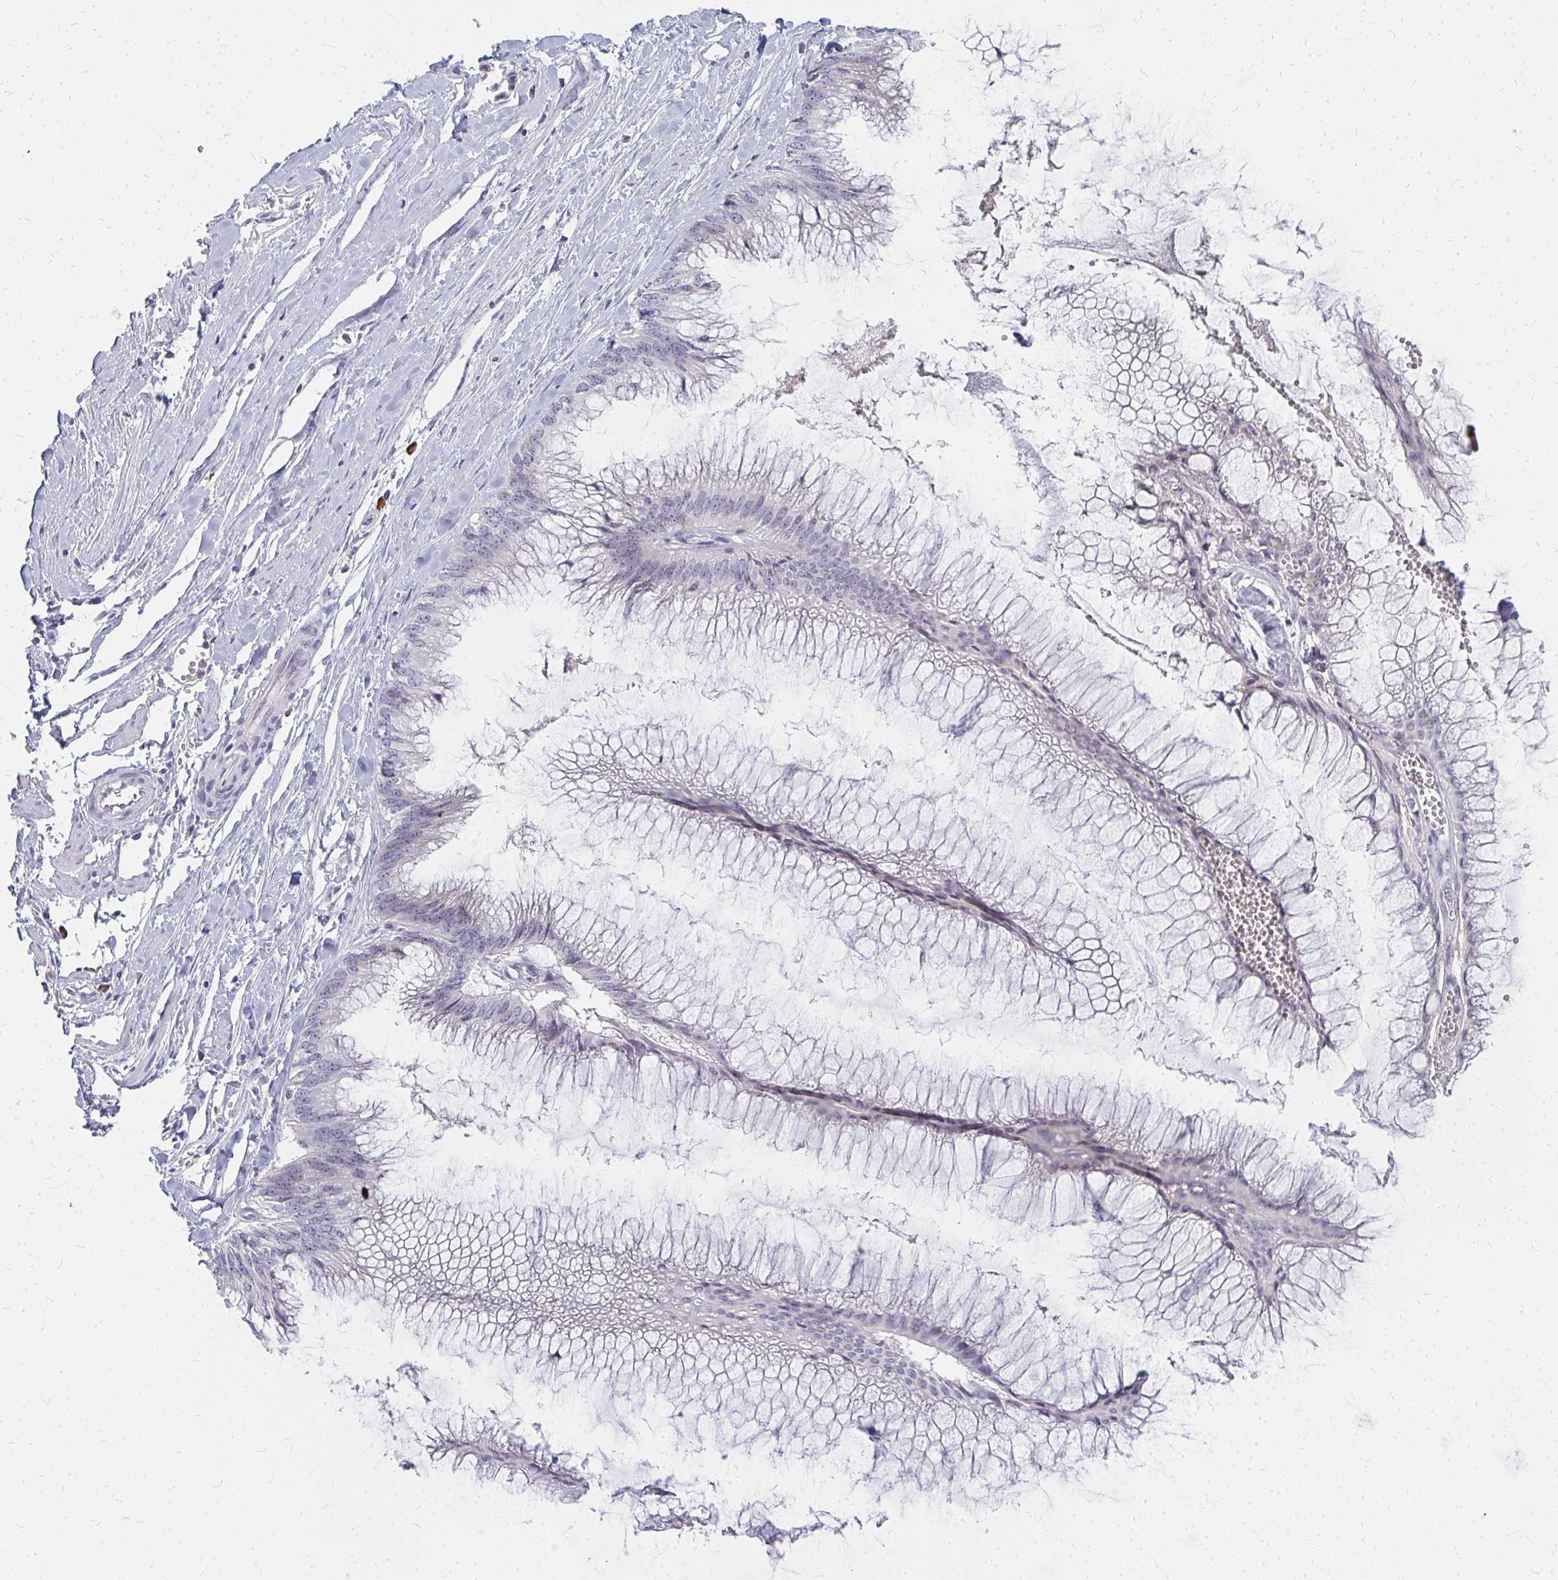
{"staining": {"intensity": "negative", "quantity": "none", "location": "none"}, "tissue": "ovarian cancer", "cell_type": "Tumor cells", "image_type": "cancer", "snomed": [{"axis": "morphology", "description": "Cystadenocarcinoma, mucinous, NOS"}, {"axis": "topography", "description": "Ovary"}], "caption": "IHC micrograph of ovarian cancer (mucinous cystadenocarcinoma) stained for a protein (brown), which reveals no staining in tumor cells.", "gene": "FAM9A", "patient": {"sex": "female", "age": 44}}